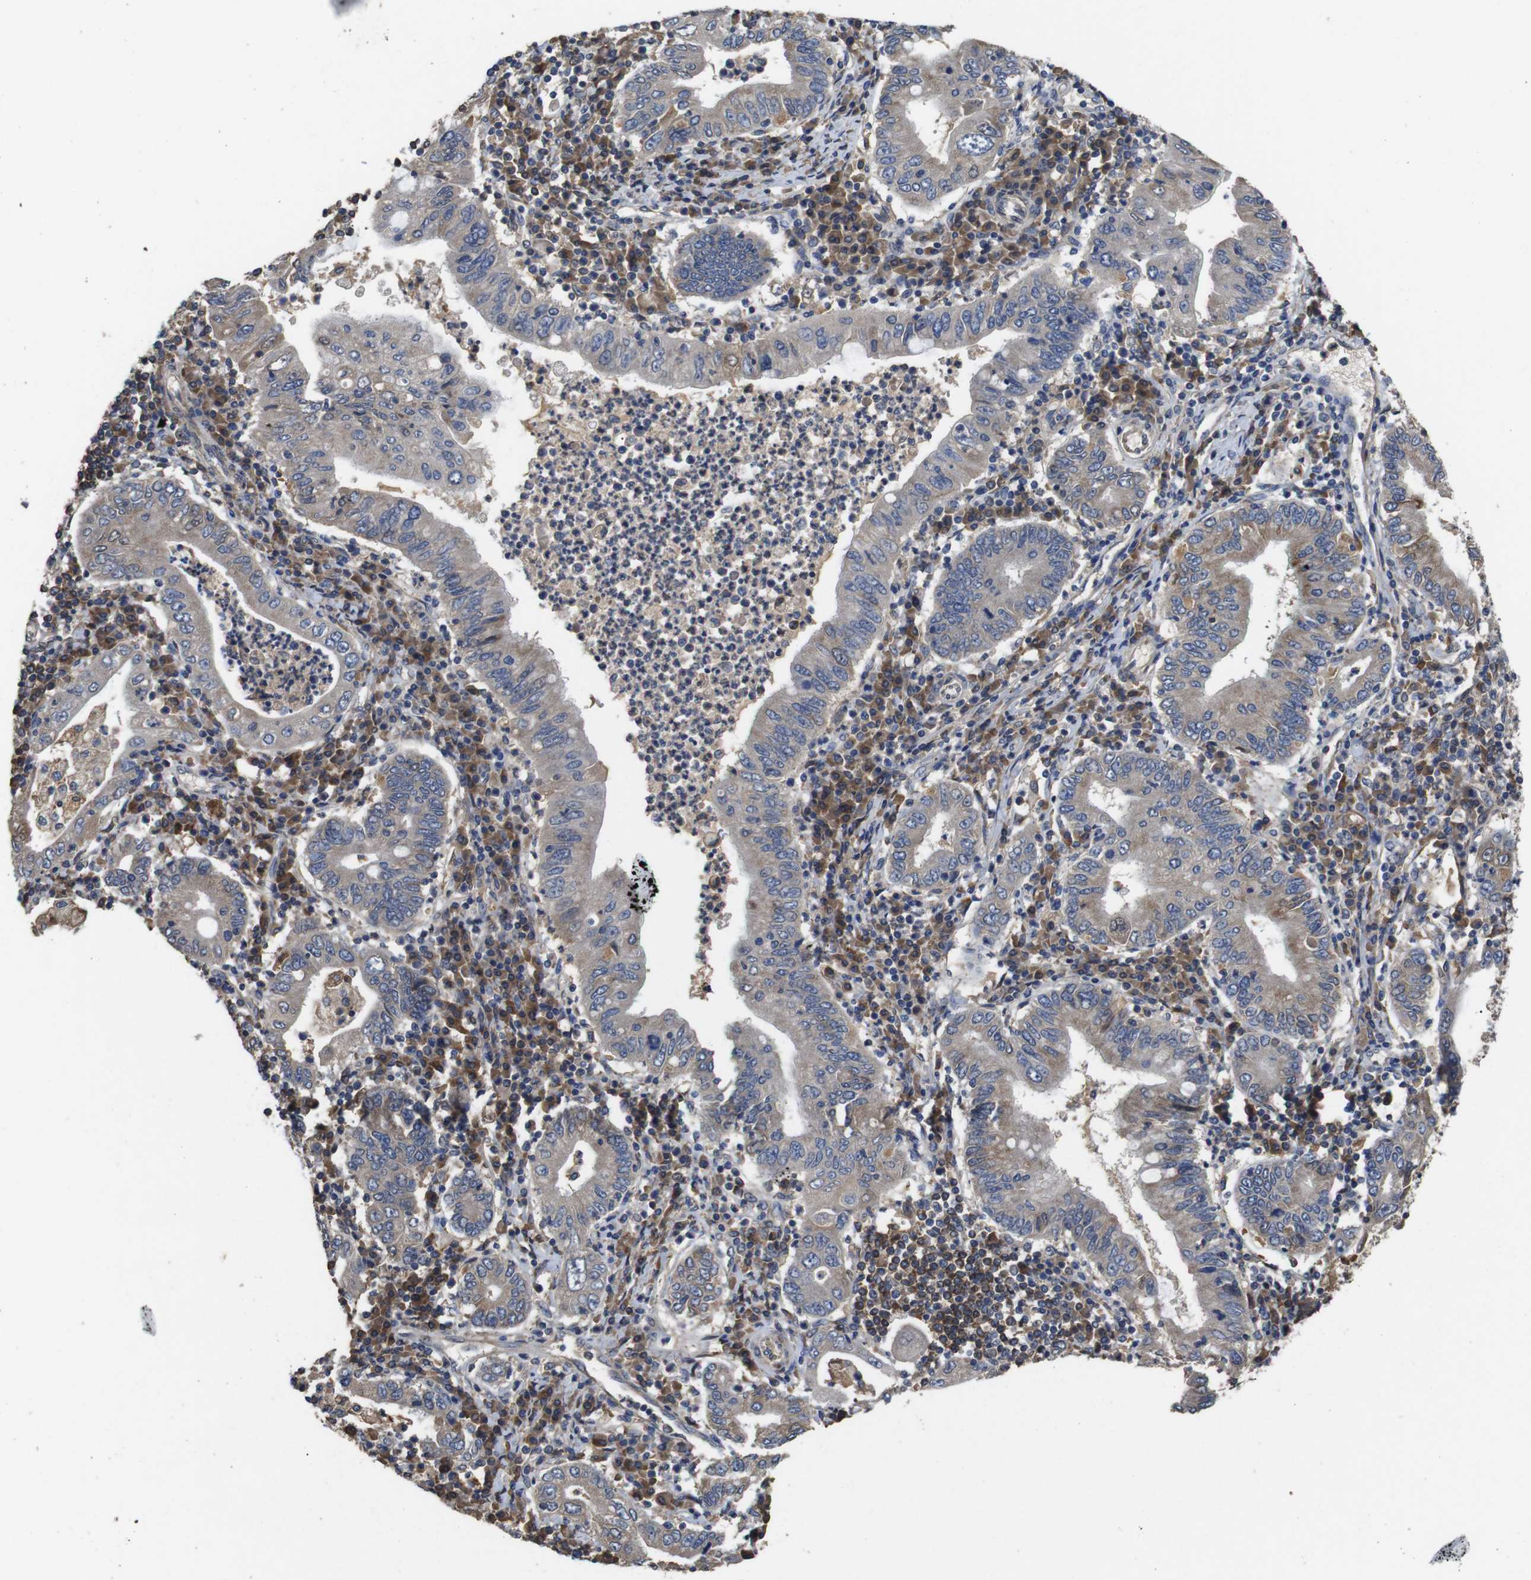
{"staining": {"intensity": "weak", "quantity": ">75%", "location": "cytoplasmic/membranous"}, "tissue": "stomach cancer", "cell_type": "Tumor cells", "image_type": "cancer", "snomed": [{"axis": "morphology", "description": "Normal tissue, NOS"}, {"axis": "morphology", "description": "Adenocarcinoma, NOS"}, {"axis": "topography", "description": "Esophagus"}, {"axis": "topography", "description": "Stomach, upper"}, {"axis": "topography", "description": "Peripheral nerve tissue"}], "caption": "Human stomach cancer stained for a protein (brown) shows weak cytoplasmic/membranous positive positivity in about >75% of tumor cells.", "gene": "ARHGAP24", "patient": {"sex": "male", "age": 62}}